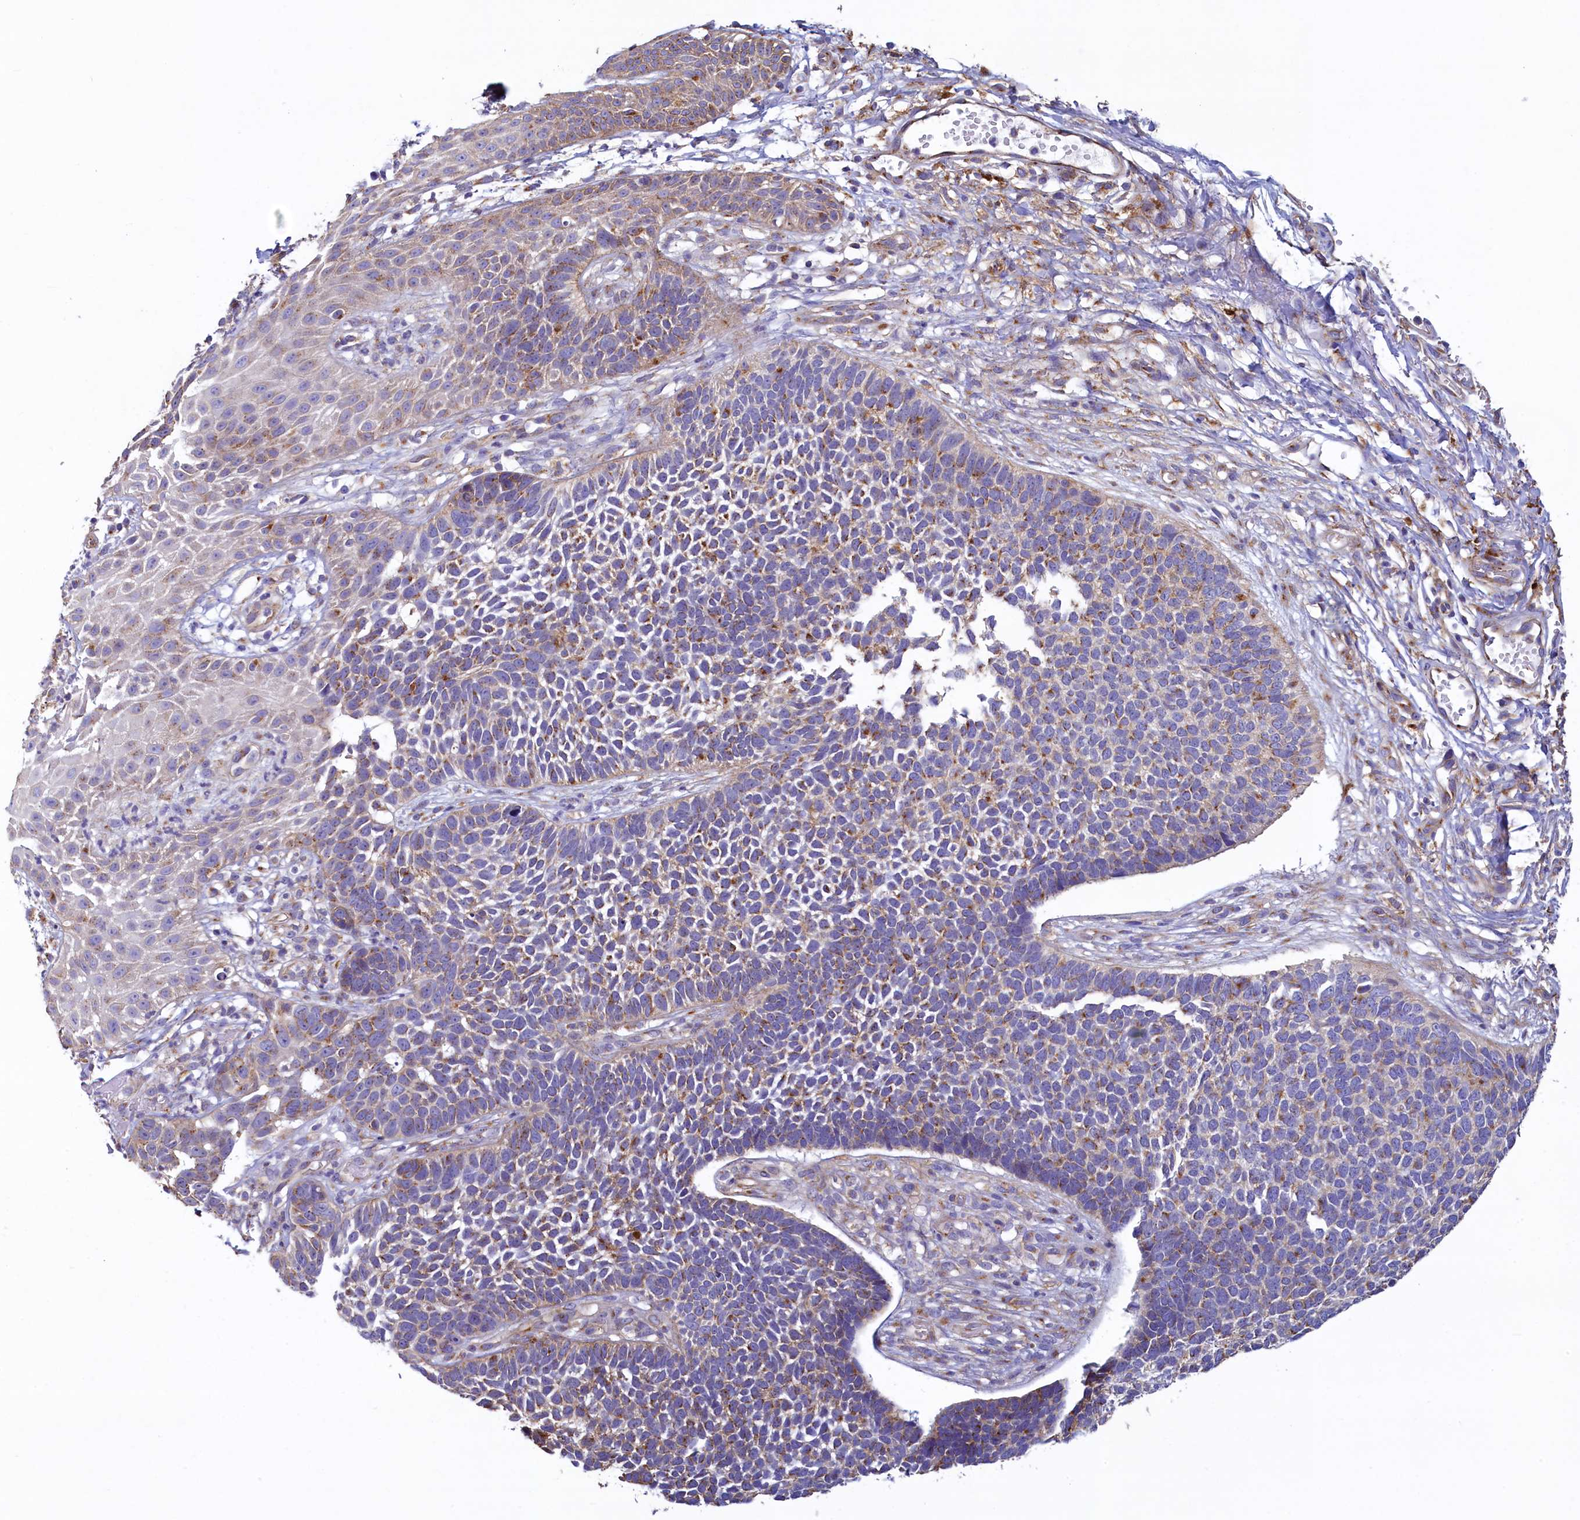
{"staining": {"intensity": "moderate", "quantity": "25%-75%", "location": "cytoplasmic/membranous"}, "tissue": "skin cancer", "cell_type": "Tumor cells", "image_type": "cancer", "snomed": [{"axis": "morphology", "description": "Basal cell carcinoma"}, {"axis": "topography", "description": "Skin"}], "caption": "The immunohistochemical stain labels moderate cytoplasmic/membranous expression in tumor cells of skin basal cell carcinoma tissue.", "gene": "GPR21", "patient": {"sex": "female", "age": 84}}